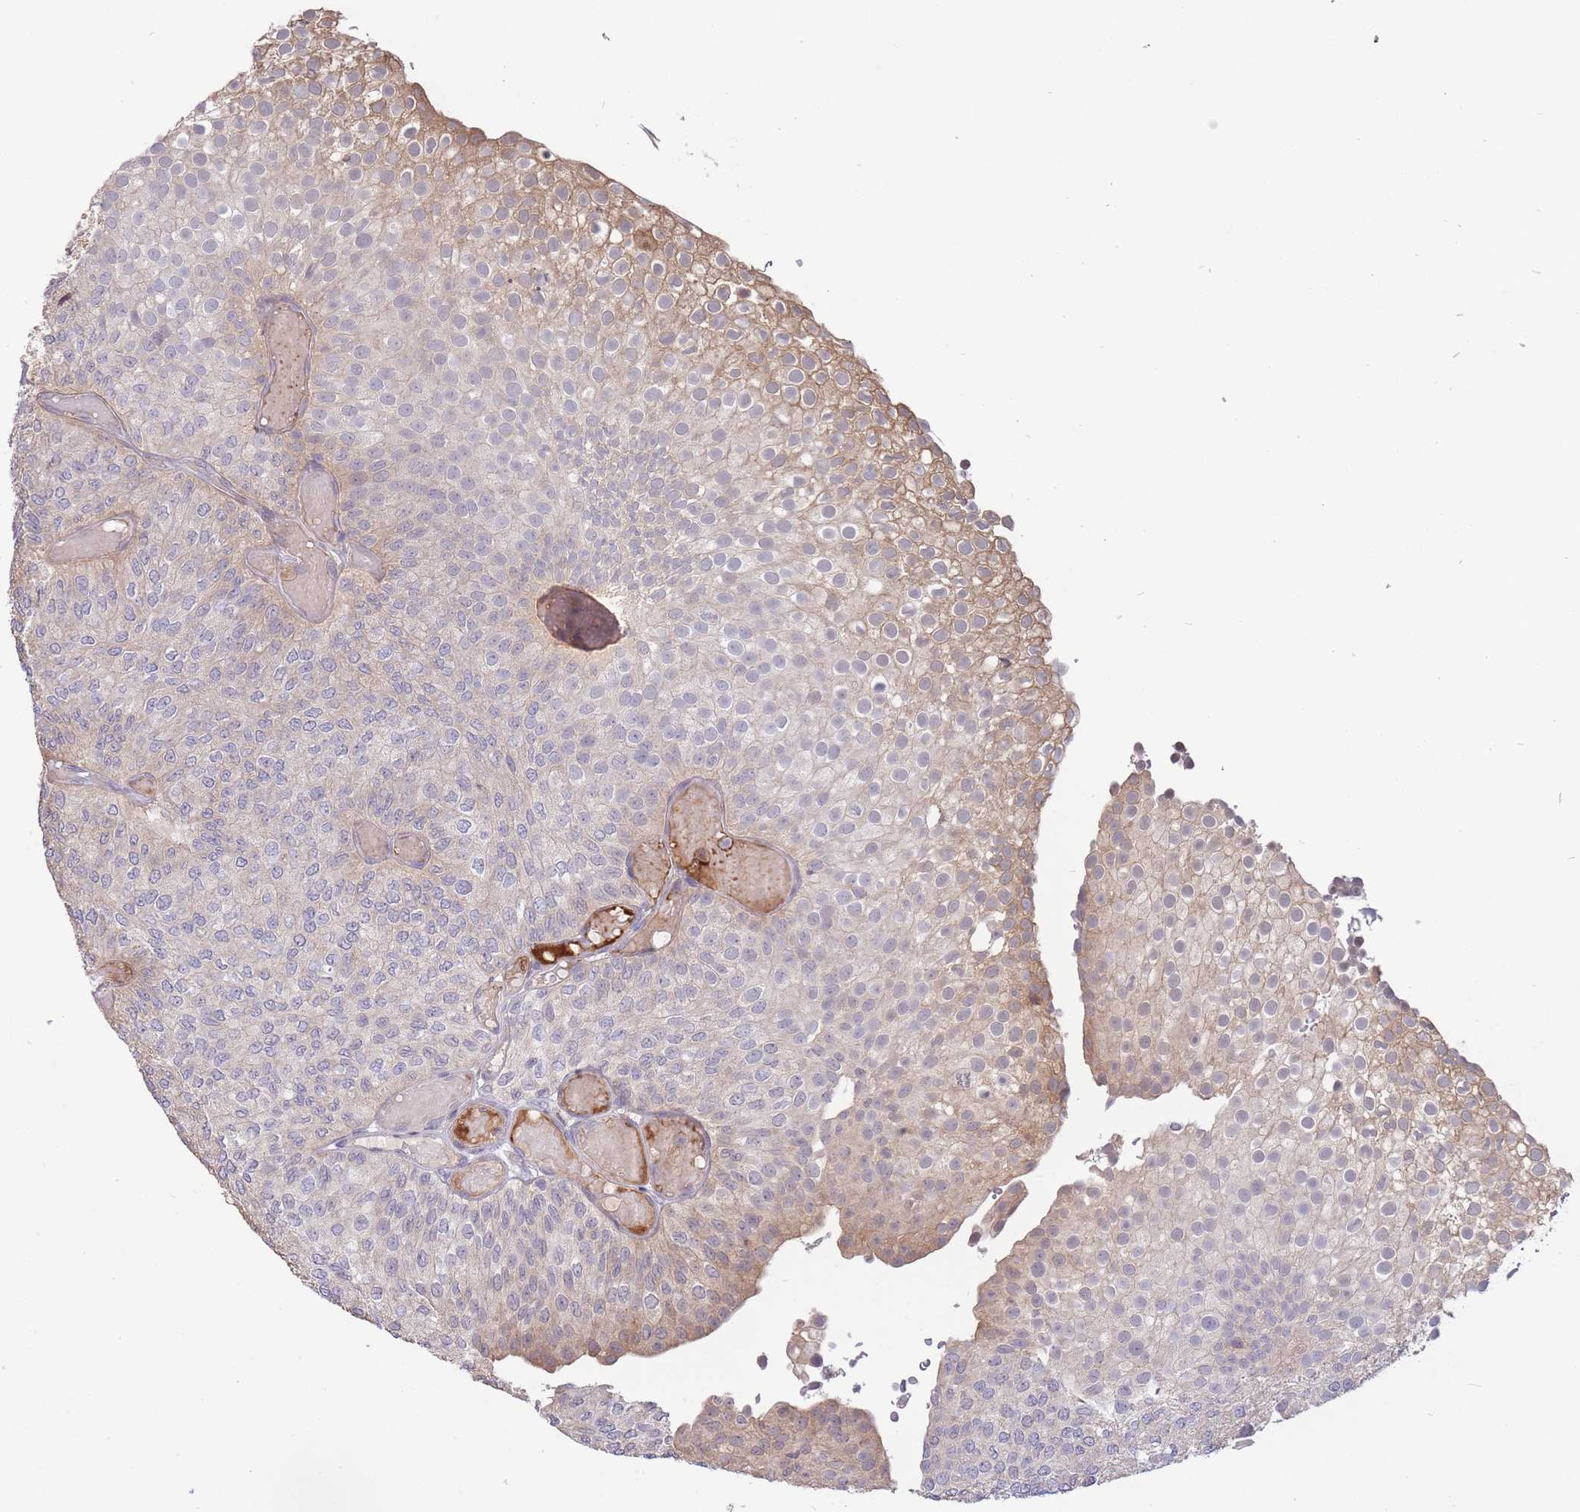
{"staining": {"intensity": "weak", "quantity": "<25%", "location": "cytoplasmic/membranous"}, "tissue": "urothelial cancer", "cell_type": "Tumor cells", "image_type": "cancer", "snomed": [{"axis": "morphology", "description": "Urothelial carcinoma, Low grade"}, {"axis": "topography", "description": "Urinary bladder"}], "caption": "Protein analysis of low-grade urothelial carcinoma reveals no significant staining in tumor cells.", "gene": "ZNF304", "patient": {"sex": "male", "age": 78}}